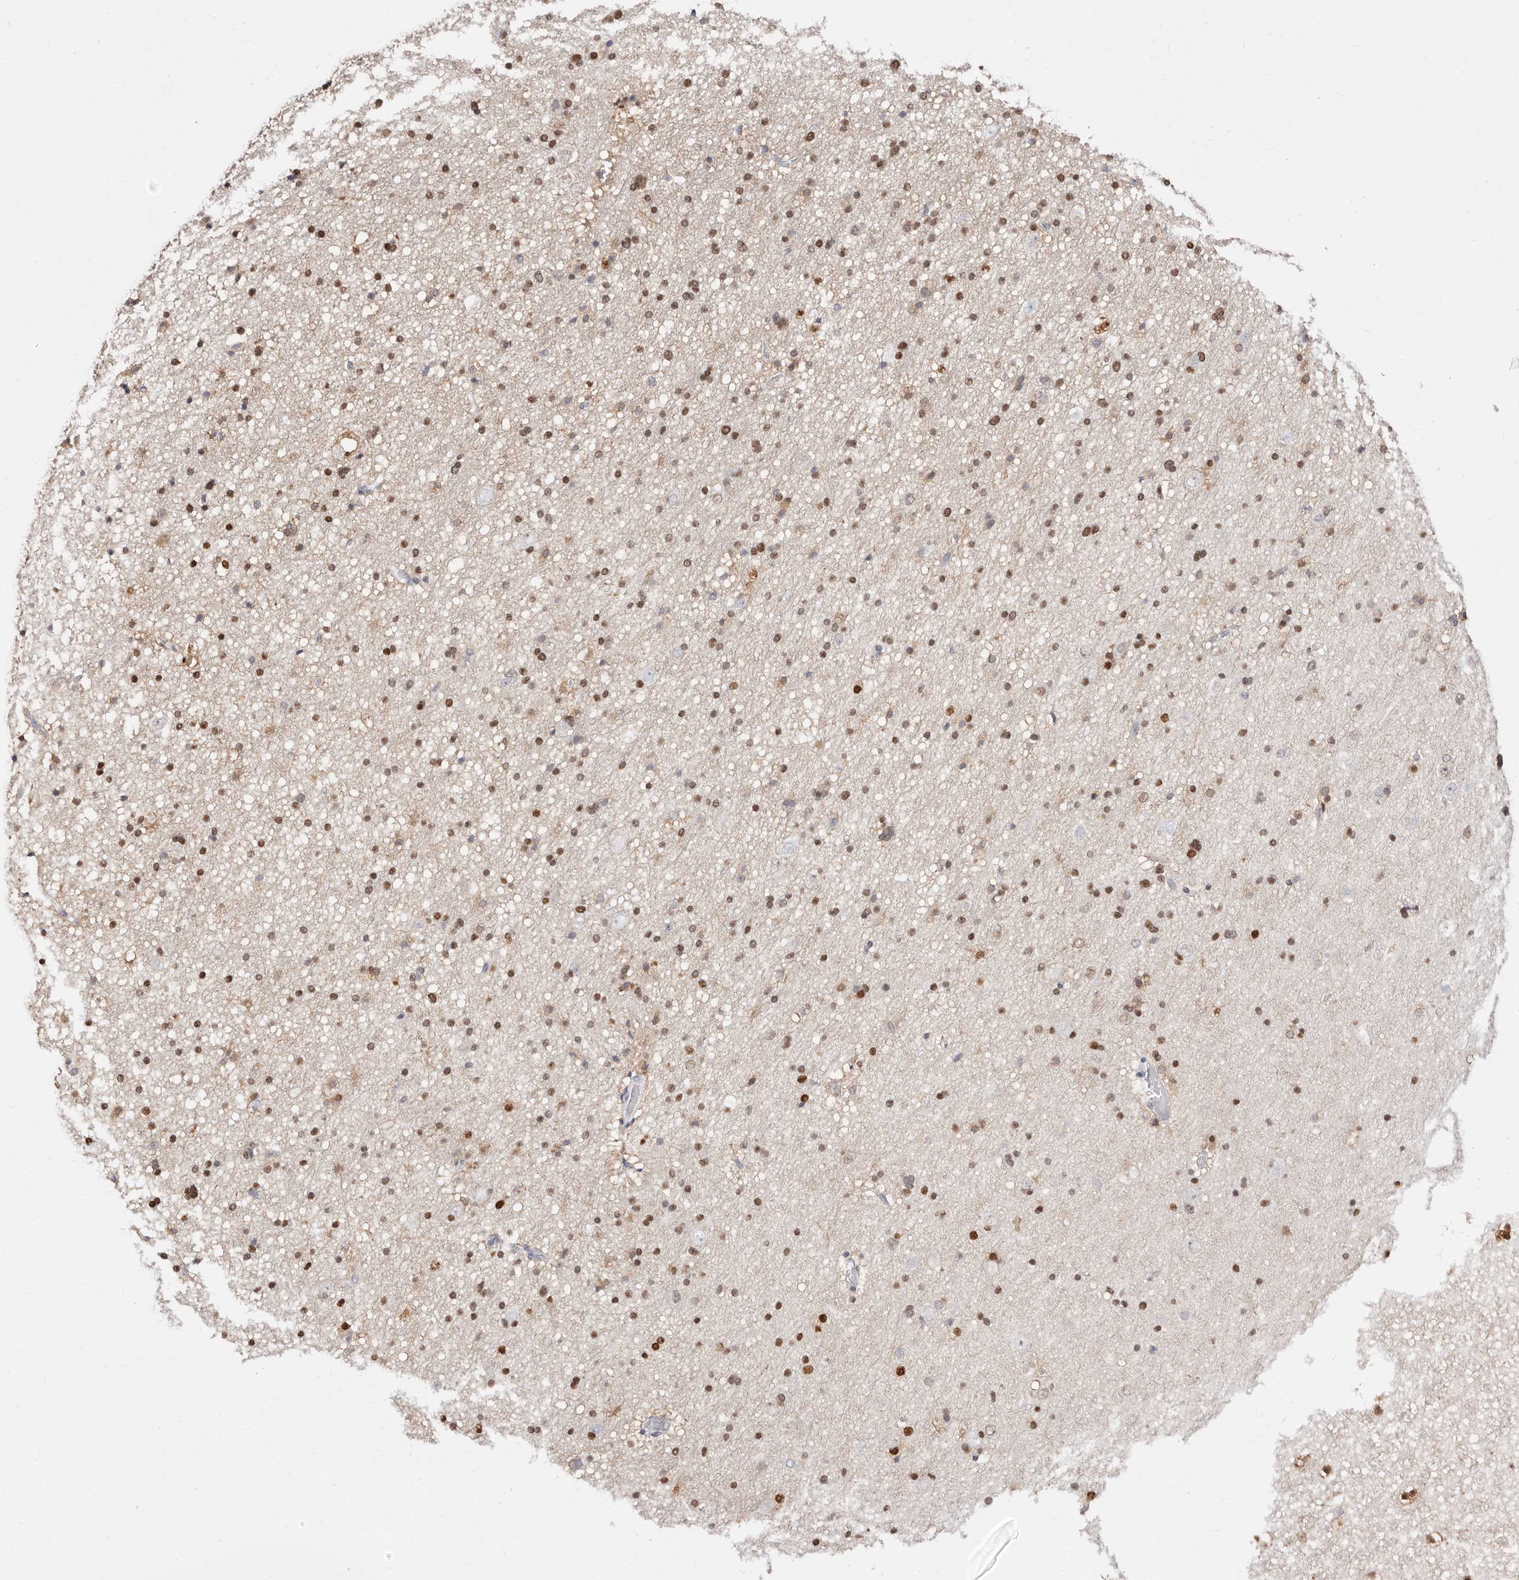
{"staining": {"intensity": "weak", "quantity": ">75%", "location": "nuclear"}, "tissue": "cerebral cortex", "cell_type": "Endothelial cells", "image_type": "normal", "snomed": [{"axis": "morphology", "description": "Normal tissue, NOS"}, {"axis": "topography", "description": "Cerebral cortex"}], "caption": "About >75% of endothelial cells in unremarkable cerebral cortex reveal weak nuclear protein staining as visualized by brown immunohistochemical staining.", "gene": "TKT", "patient": {"sex": "male", "age": 34}}